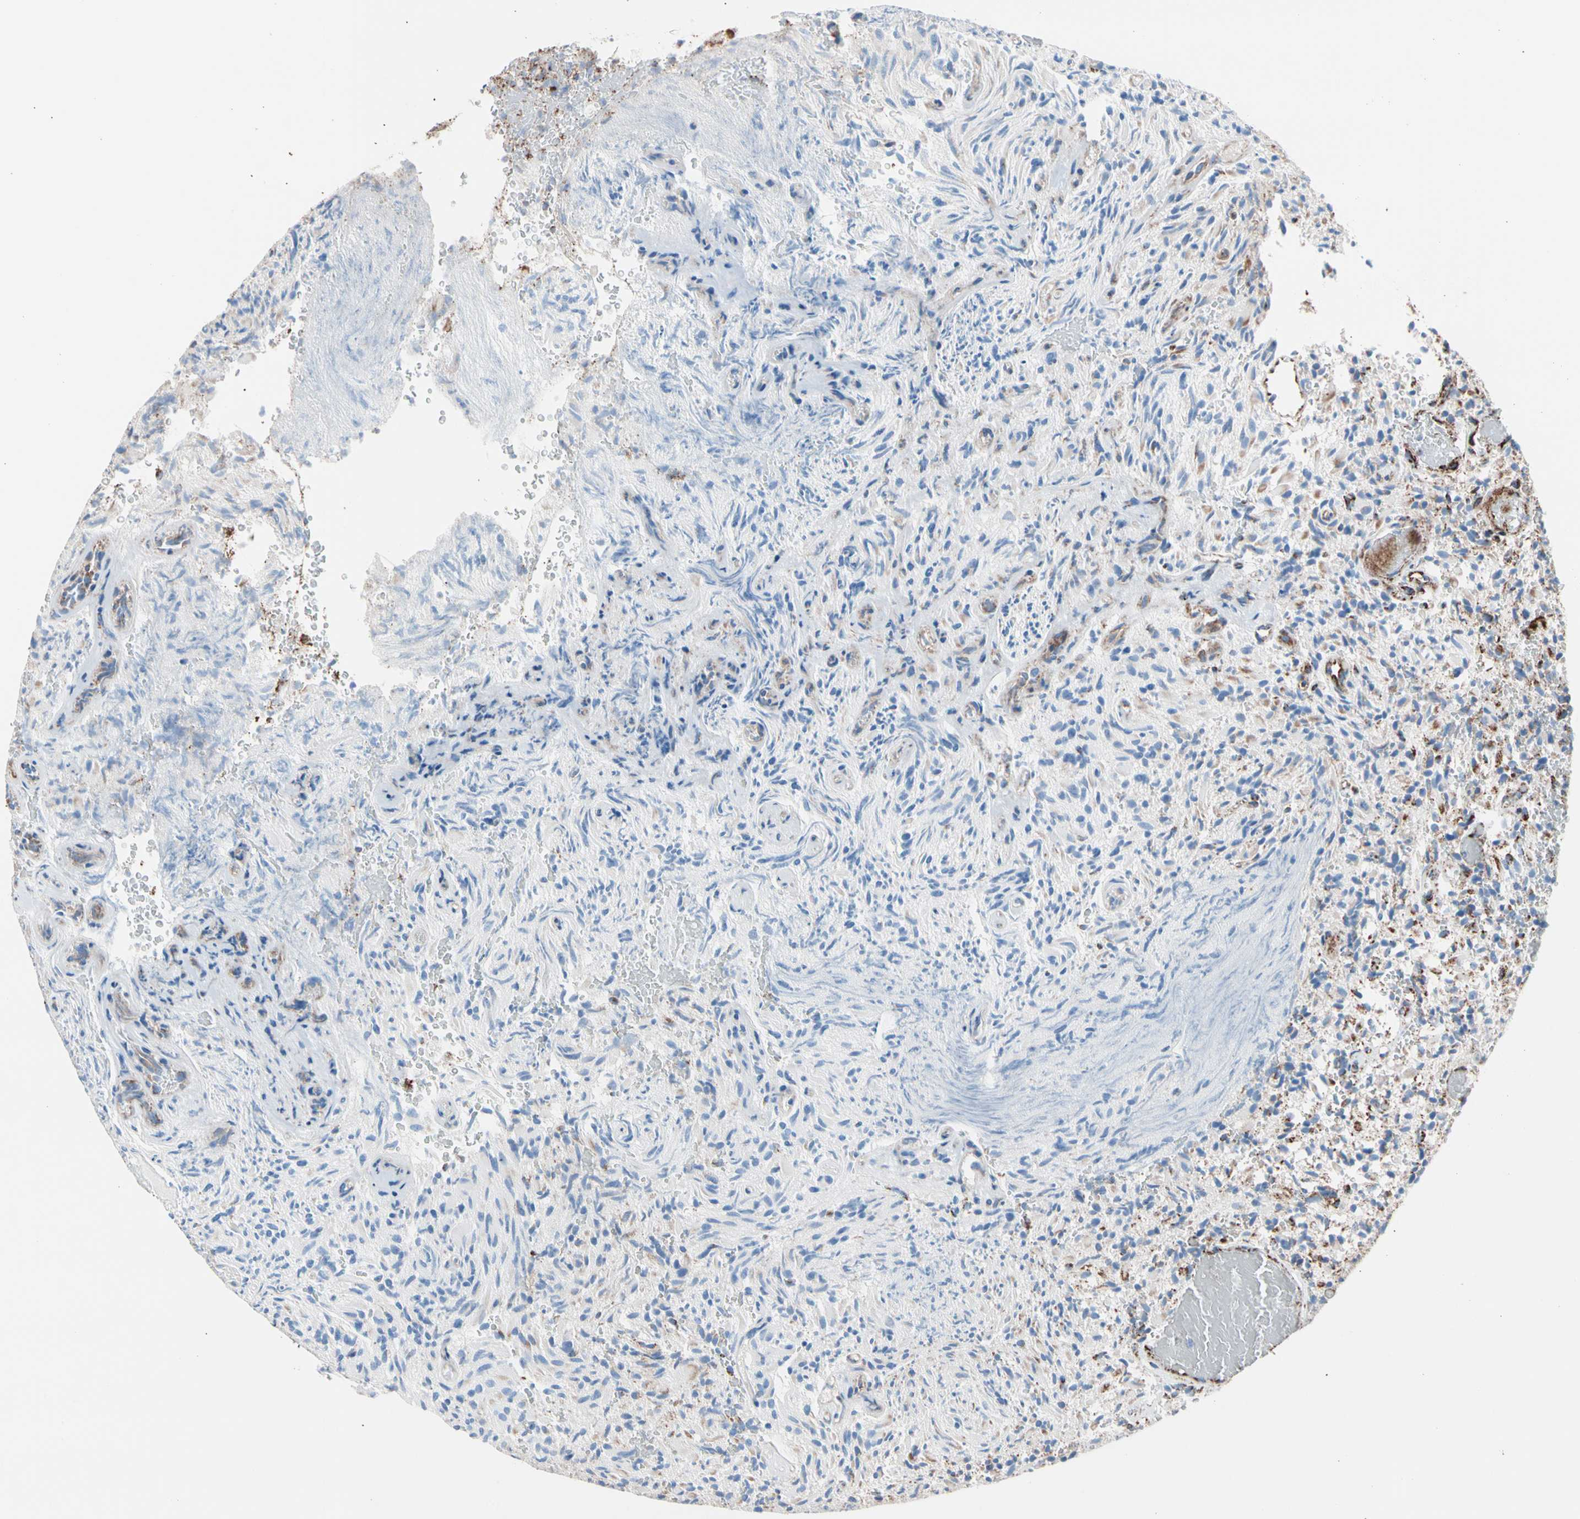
{"staining": {"intensity": "negative", "quantity": "none", "location": "none"}, "tissue": "glioma", "cell_type": "Tumor cells", "image_type": "cancer", "snomed": [{"axis": "morphology", "description": "Glioma, malignant, High grade"}, {"axis": "topography", "description": "Brain"}], "caption": "Immunohistochemical staining of human glioma demonstrates no significant expression in tumor cells.", "gene": "HK1", "patient": {"sex": "male", "age": 71}}